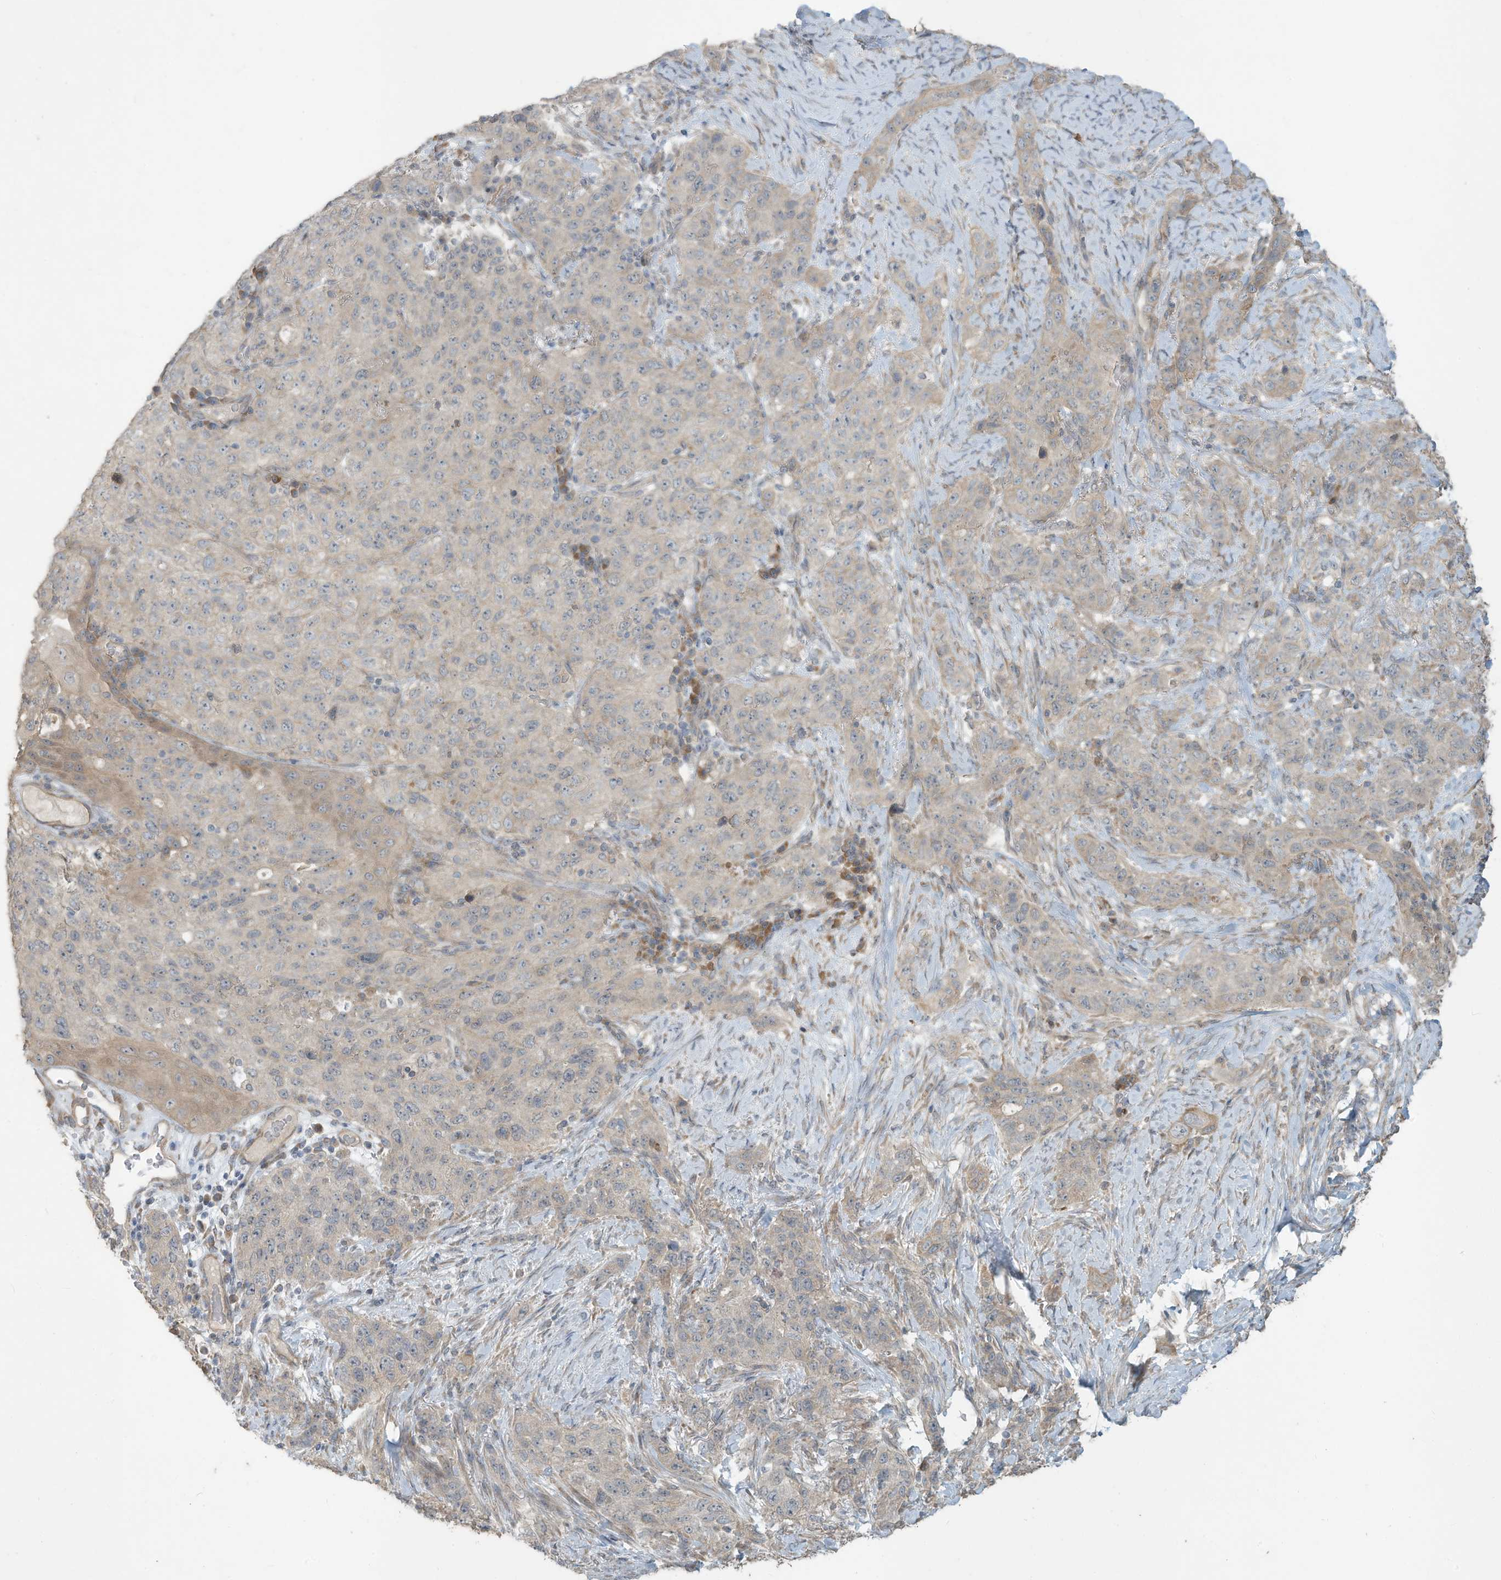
{"staining": {"intensity": "negative", "quantity": "none", "location": "none"}, "tissue": "stomach cancer", "cell_type": "Tumor cells", "image_type": "cancer", "snomed": [{"axis": "morphology", "description": "Adenocarcinoma, NOS"}, {"axis": "topography", "description": "Stomach"}], "caption": "Stomach adenocarcinoma was stained to show a protein in brown. There is no significant positivity in tumor cells. (DAB (3,3'-diaminobenzidine) IHC with hematoxylin counter stain).", "gene": "MAGIX", "patient": {"sex": "male", "age": 48}}